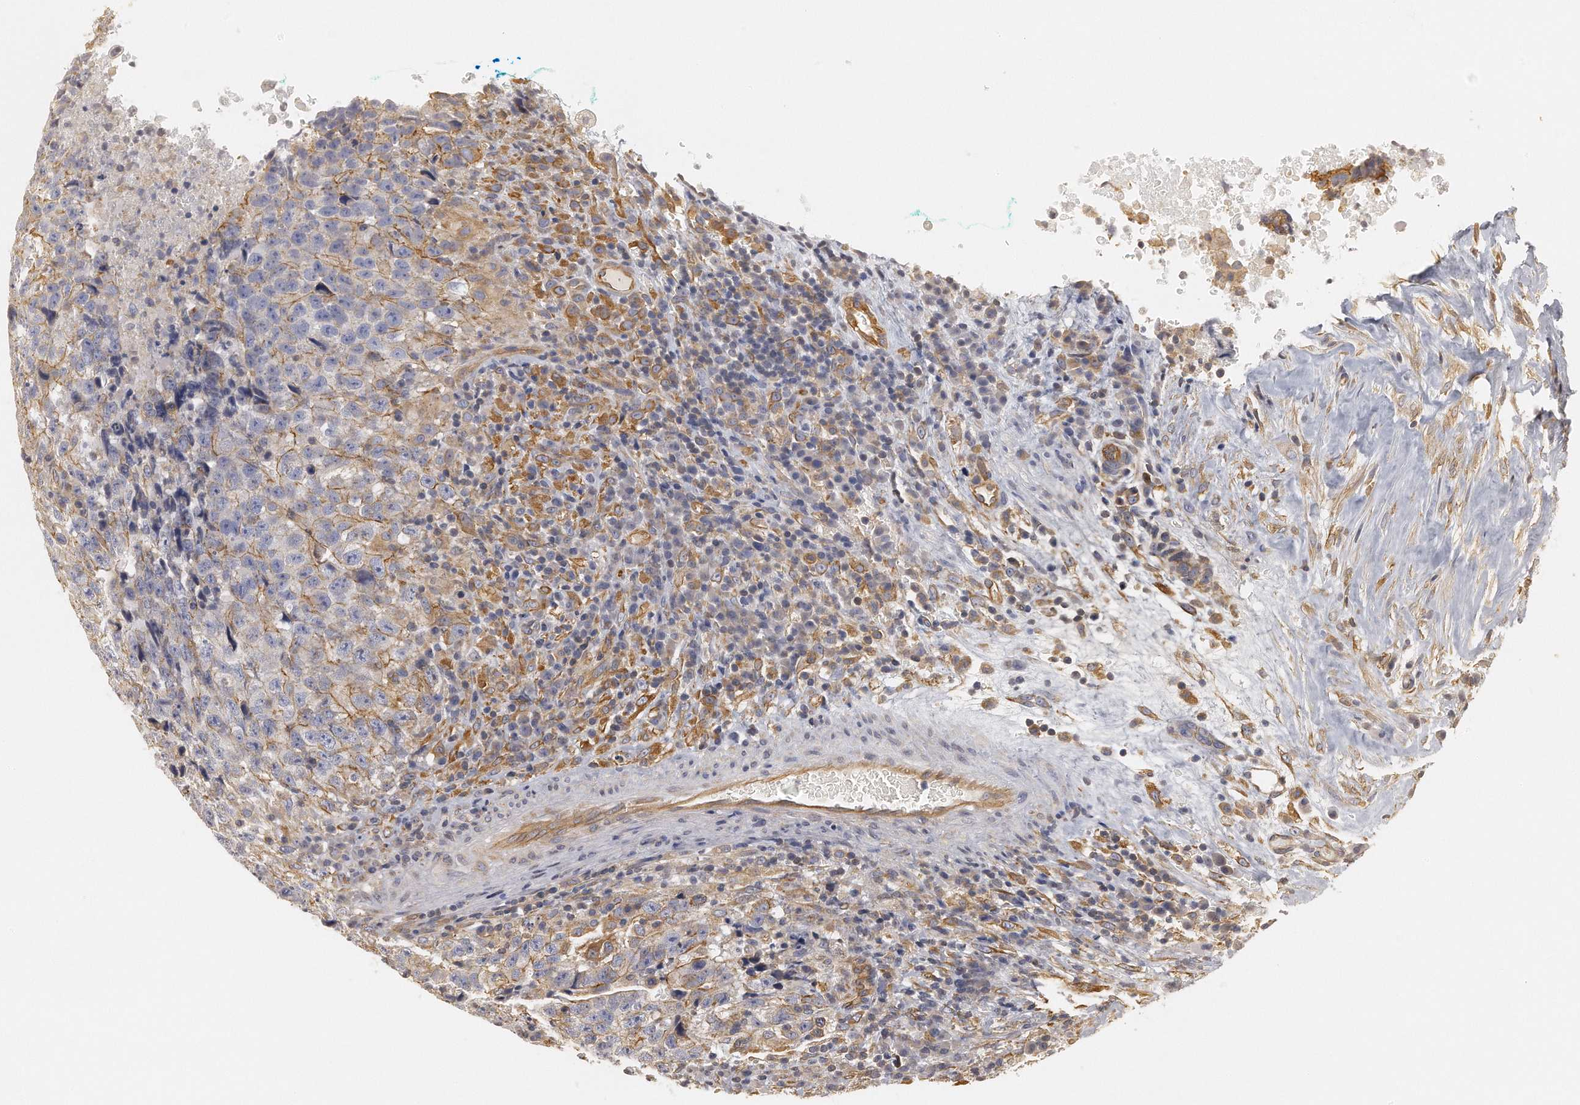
{"staining": {"intensity": "weak", "quantity": "<25%", "location": "cytoplasmic/membranous"}, "tissue": "testis cancer", "cell_type": "Tumor cells", "image_type": "cancer", "snomed": [{"axis": "morphology", "description": "Necrosis, NOS"}, {"axis": "morphology", "description": "Carcinoma, Embryonal, NOS"}, {"axis": "topography", "description": "Testis"}], "caption": "Immunohistochemistry of testis cancer exhibits no expression in tumor cells.", "gene": "CHST7", "patient": {"sex": "male", "age": 19}}